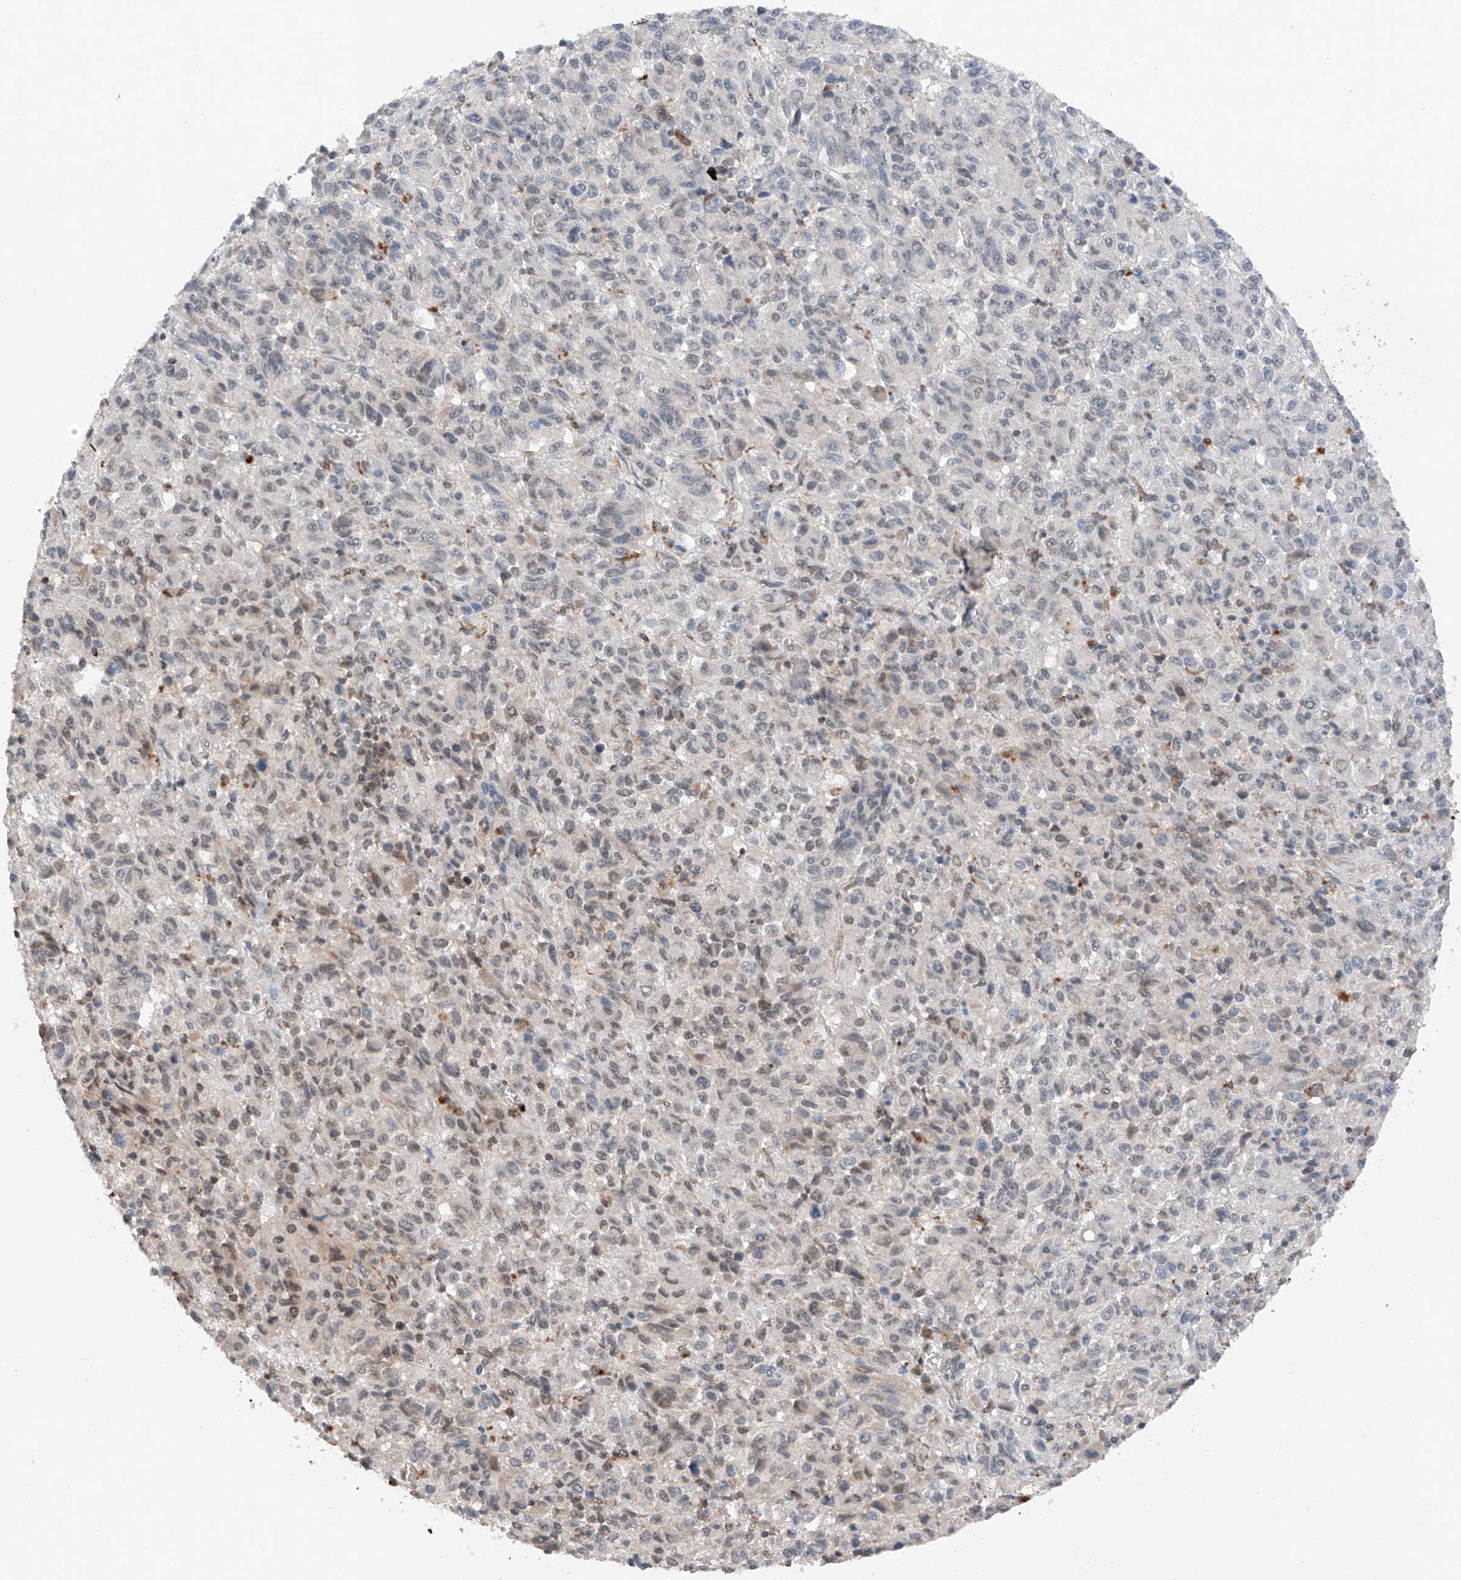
{"staining": {"intensity": "negative", "quantity": "none", "location": "none"}, "tissue": "melanoma", "cell_type": "Tumor cells", "image_type": "cancer", "snomed": [{"axis": "morphology", "description": "Malignant melanoma, Metastatic site"}, {"axis": "topography", "description": "Lung"}], "caption": "Histopathology image shows no protein expression in tumor cells of malignant melanoma (metastatic site) tissue.", "gene": "TBX4", "patient": {"sex": "male", "age": 64}}